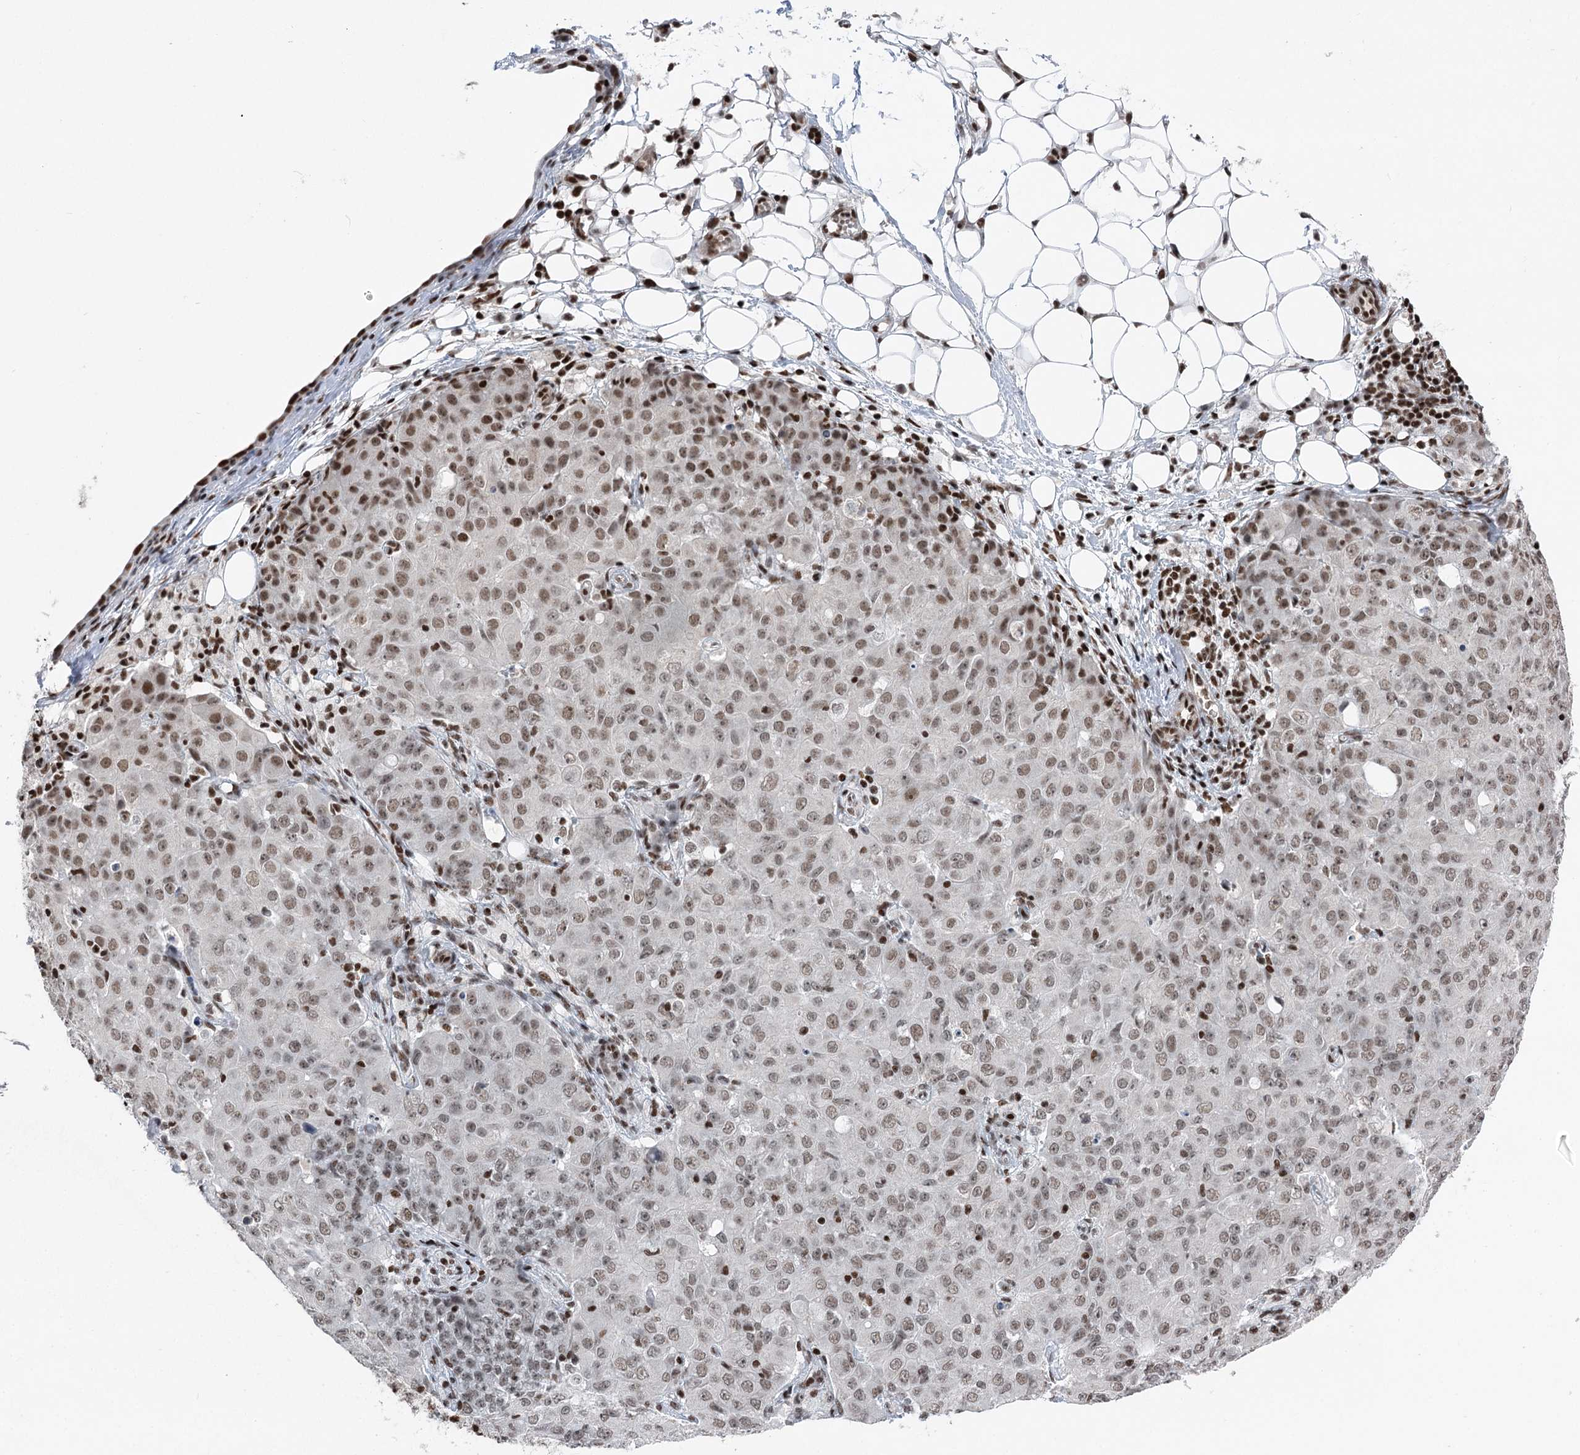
{"staining": {"intensity": "moderate", "quantity": ">75%", "location": "nuclear"}, "tissue": "ovarian cancer", "cell_type": "Tumor cells", "image_type": "cancer", "snomed": [{"axis": "morphology", "description": "Carcinoma, endometroid"}, {"axis": "topography", "description": "Ovary"}], "caption": "Ovarian cancer was stained to show a protein in brown. There is medium levels of moderate nuclear staining in about >75% of tumor cells. (IHC, brightfield microscopy, high magnification).", "gene": "CGGBP1", "patient": {"sex": "female", "age": 42}}